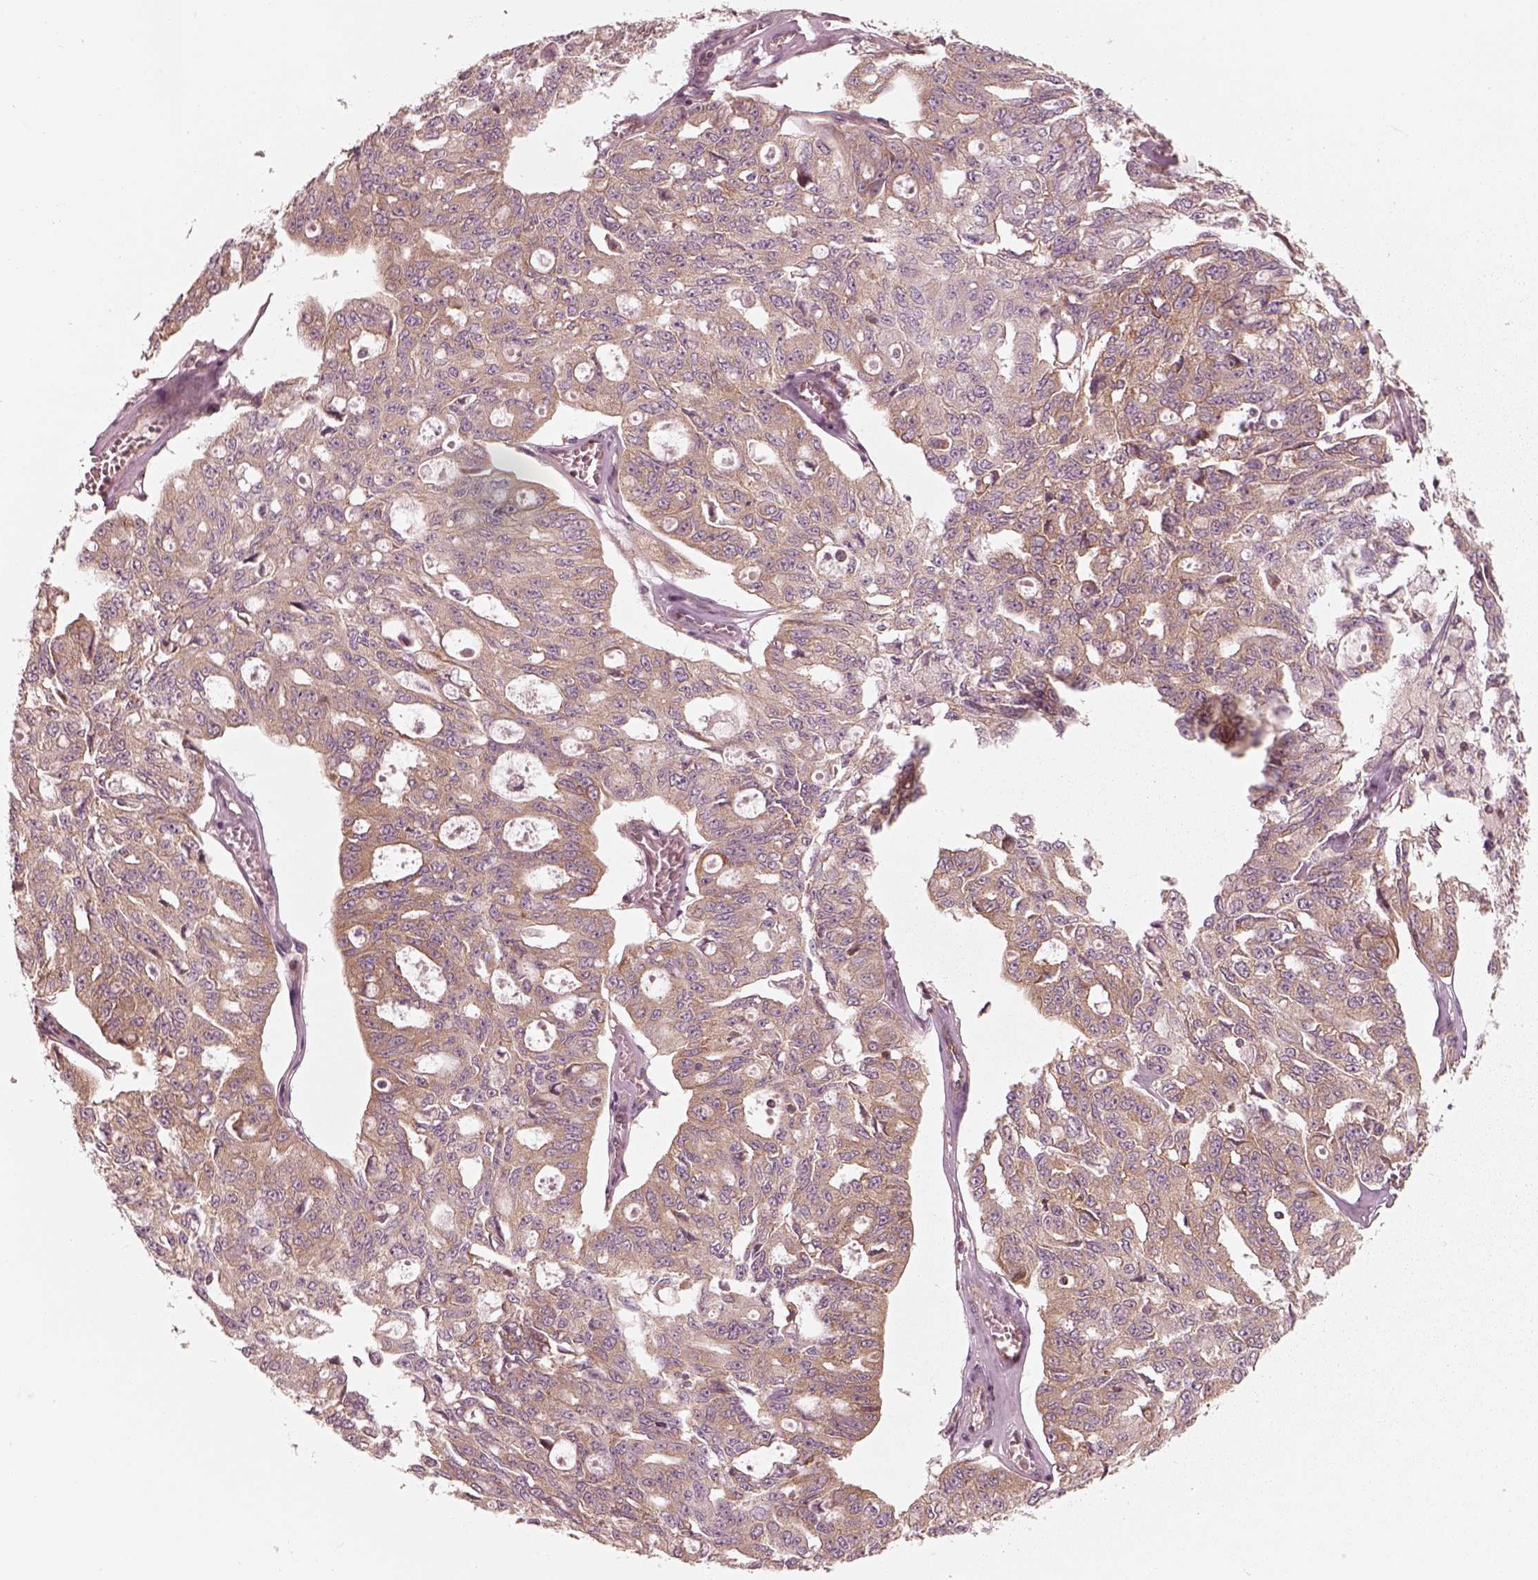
{"staining": {"intensity": "moderate", "quantity": ">75%", "location": "cytoplasmic/membranous"}, "tissue": "ovarian cancer", "cell_type": "Tumor cells", "image_type": "cancer", "snomed": [{"axis": "morphology", "description": "Carcinoma, endometroid"}, {"axis": "topography", "description": "Ovary"}], "caption": "Immunohistochemistry (IHC) image of ovarian endometroid carcinoma stained for a protein (brown), which exhibits medium levels of moderate cytoplasmic/membranous positivity in approximately >75% of tumor cells.", "gene": "CNOT2", "patient": {"sex": "female", "age": 65}}